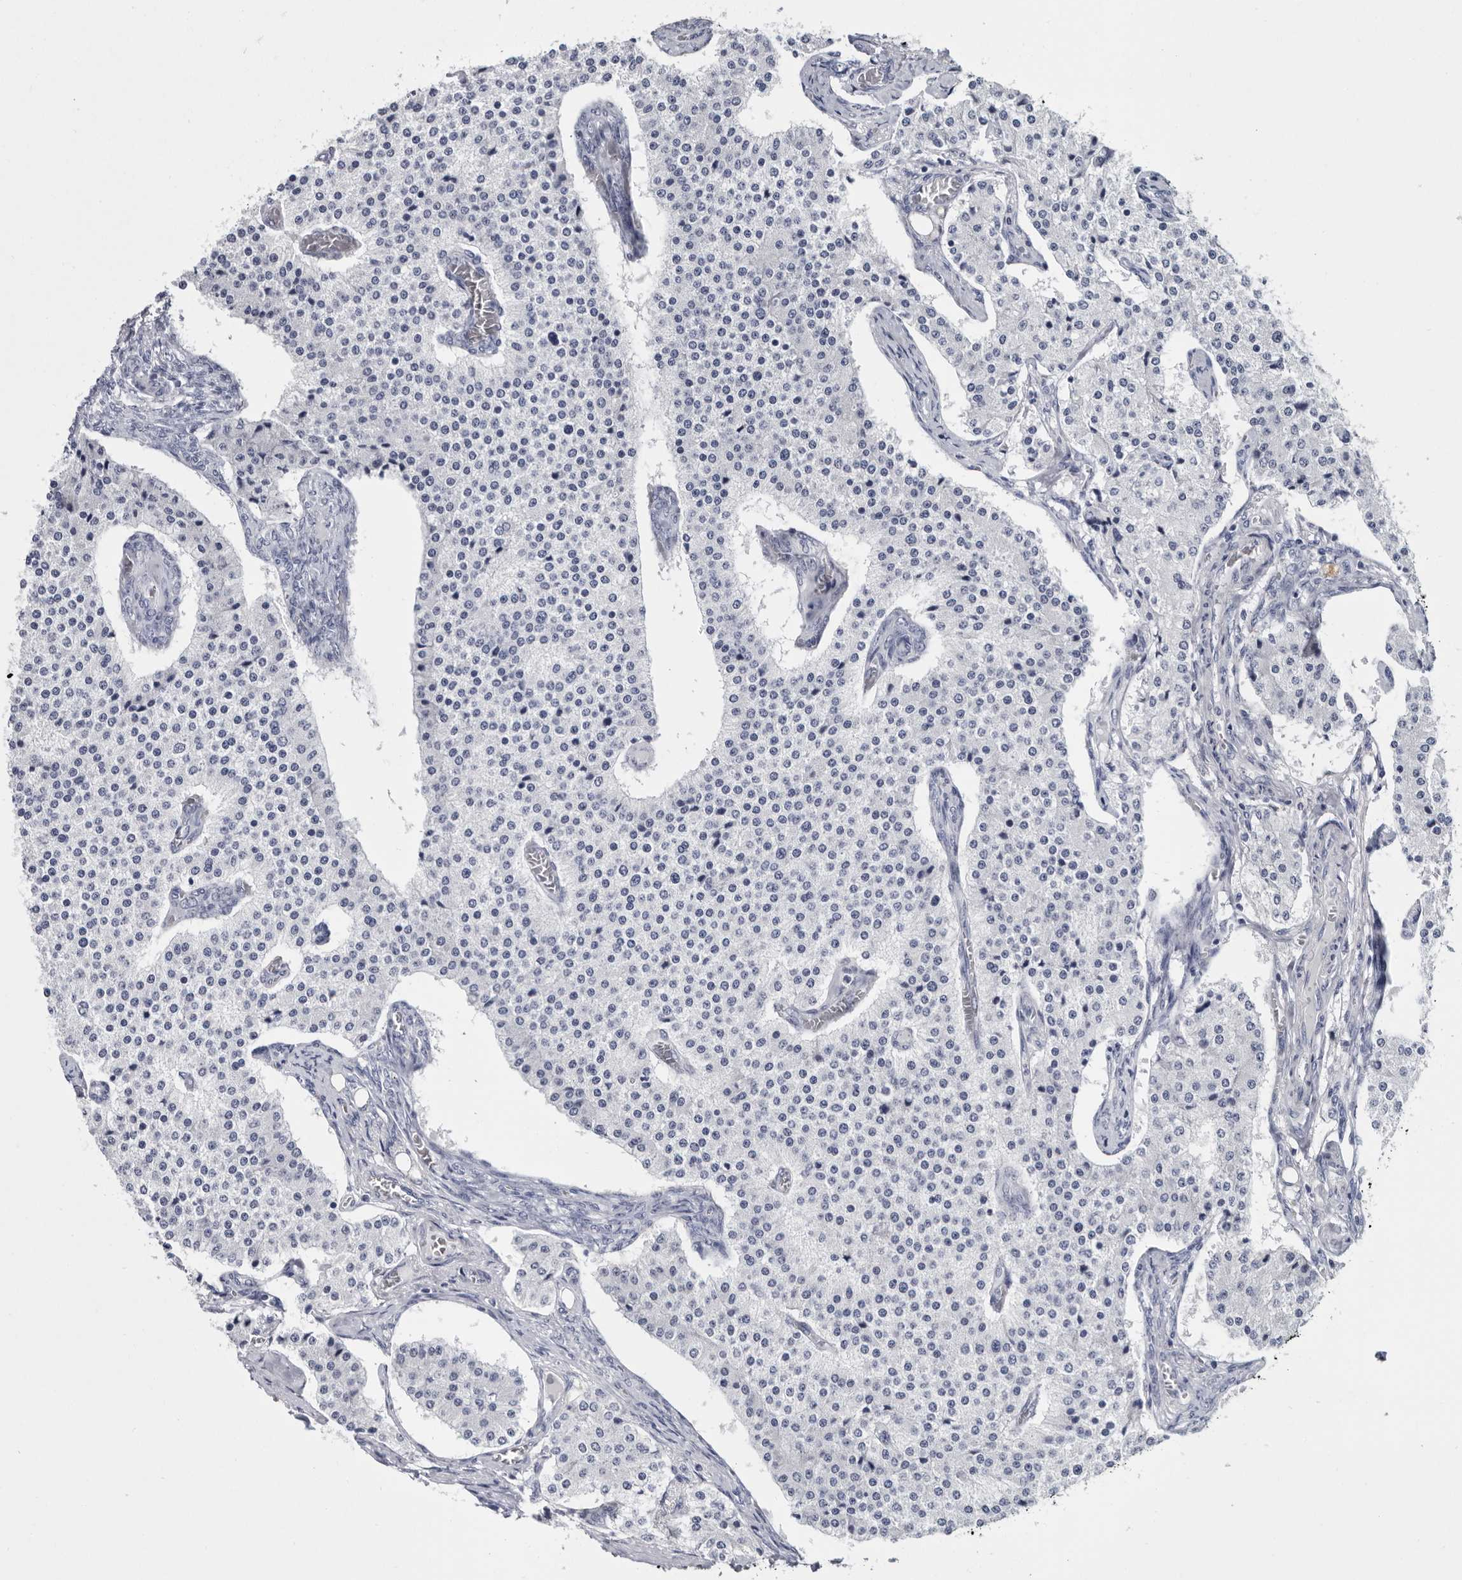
{"staining": {"intensity": "negative", "quantity": "none", "location": "none"}, "tissue": "carcinoid", "cell_type": "Tumor cells", "image_type": "cancer", "snomed": [{"axis": "morphology", "description": "Carcinoid, malignant, NOS"}, {"axis": "topography", "description": "Colon"}], "caption": "Histopathology image shows no protein expression in tumor cells of malignant carcinoid tissue.", "gene": "WRAP73", "patient": {"sex": "female", "age": 52}}